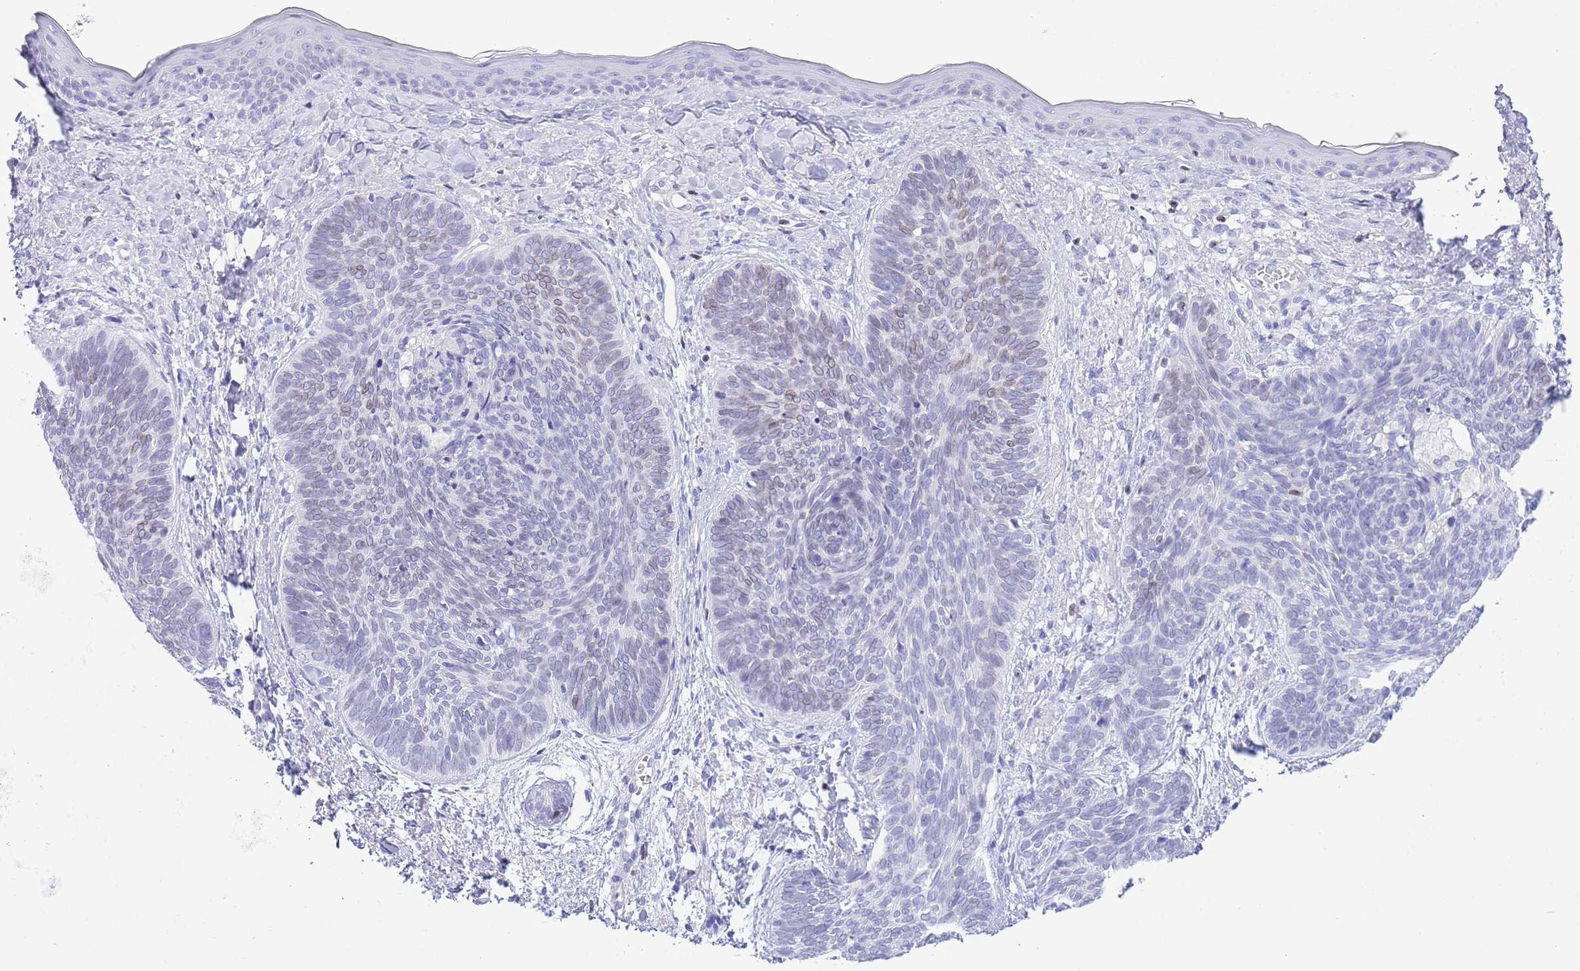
{"staining": {"intensity": "weak", "quantity": "<25%", "location": "cytoplasmic/membranous,nuclear"}, "tissue": "skin cancer", "cell_type": "Tumor cells", "image_type": "cancer", "snomed": [{"axis": "morphology", "description": "Basal cell carcinoma"}, {"axis": "topography", "description": "Skin"}], "caption": "Human skin cancer (basal cell carcinoma) stained for a protein using IHC displays no staining in tumor cells.", "gene": "LBR", "patient": {"sex": "female", "age": 81}}